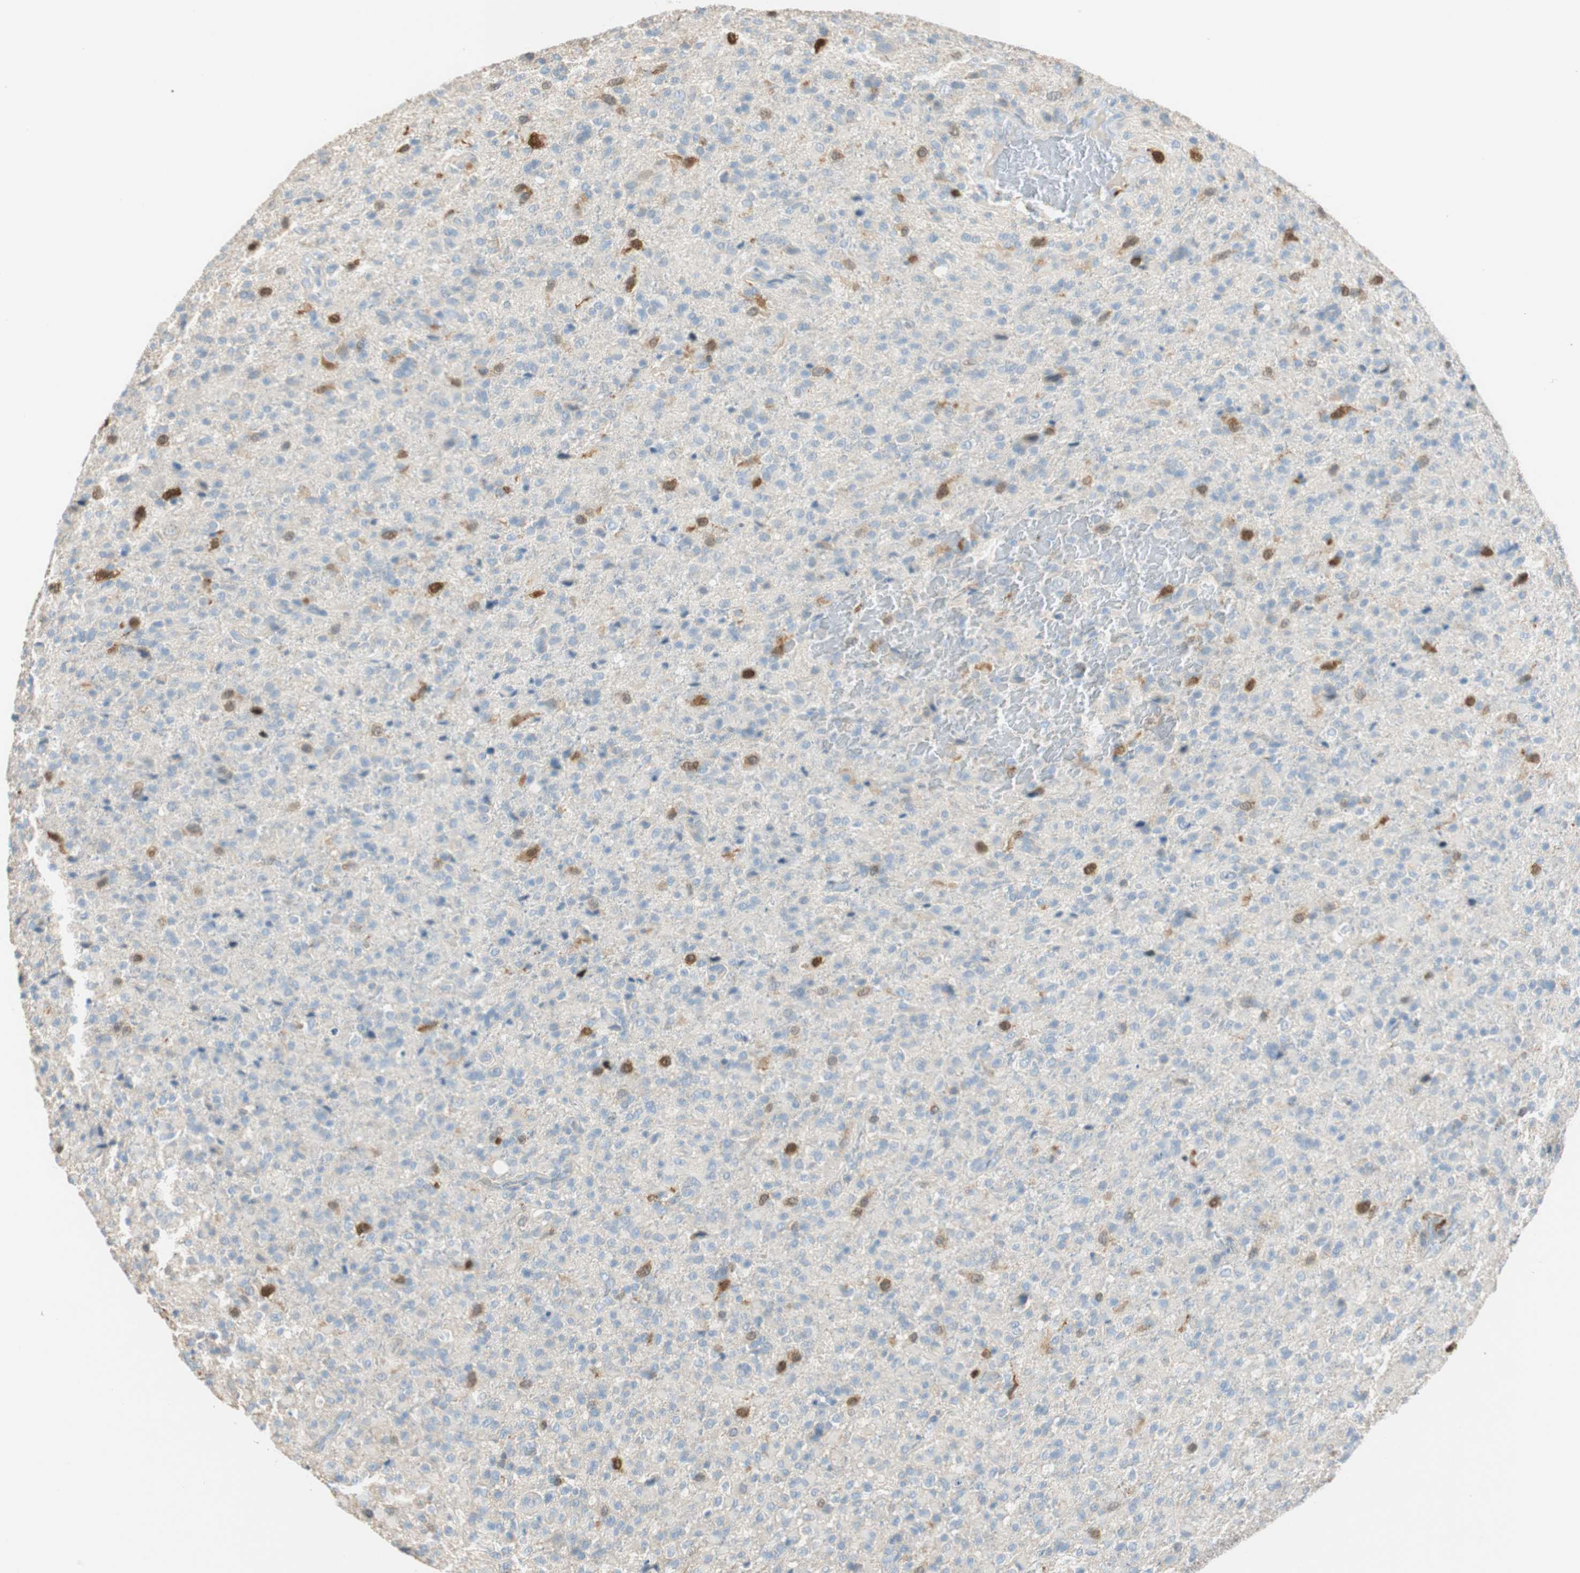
{"staining": {"intensity": "moderate", "quantity": "<25%", "location": "cytoplasmic/membranous"}, "tissue": "glioma", "cell_type": "Tumor cells", "image_type": "cancer", "snomed": [{"axis": "morphology", "description": "Glioma, malignant, High grade"}, {"axis": "topography", "description": "Brain"}], "caption": "This photomicrograph exhibits immunohistochemistry (IHC) staining of glioma, with low moderate cytoplasmic/membranous staining in about <25% of tumor cells.", "gene": "PTTG1", "patient": {"sex": "male", "age": 71}}